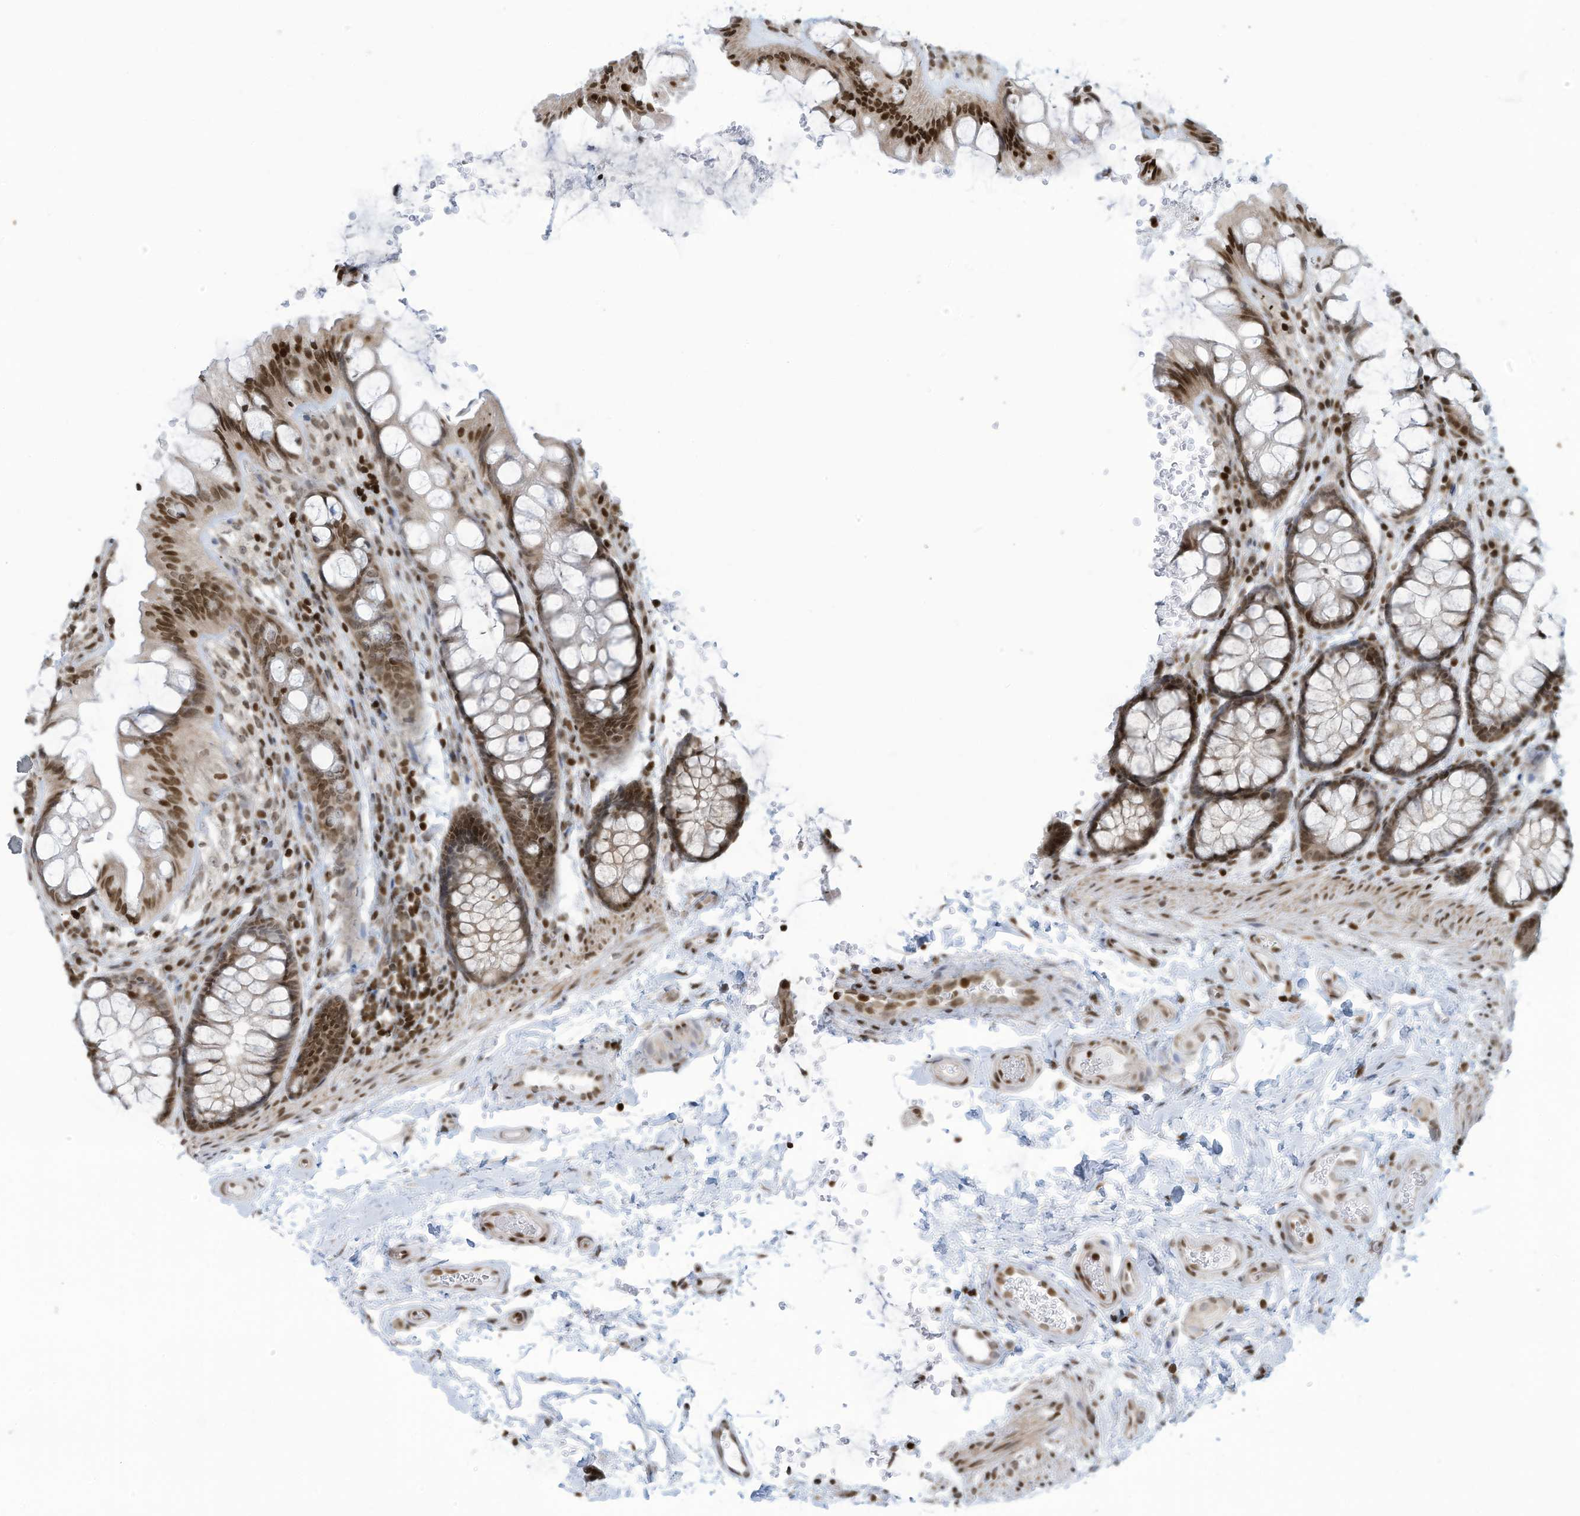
{"staining": {"intensity": "strong", "quantity": ">75%", "location": "nuclear"}, "tissue": "colon", "cell_type": "Endothelial cells", "image_type": "normal", "snomed": [{"axis": "morphology", "description": "Normal tissue, NOS"}, {"axis": "topography", "description": "Colon"}], "caption": "Colon stained with immunohistochemistry (IHC) displays strong nuclear expression in approximately >75% of endothelial cells. Nuclei are stained in blue.", "gene": "ADI1", "patient": {"sex": "male", "age": 47}}